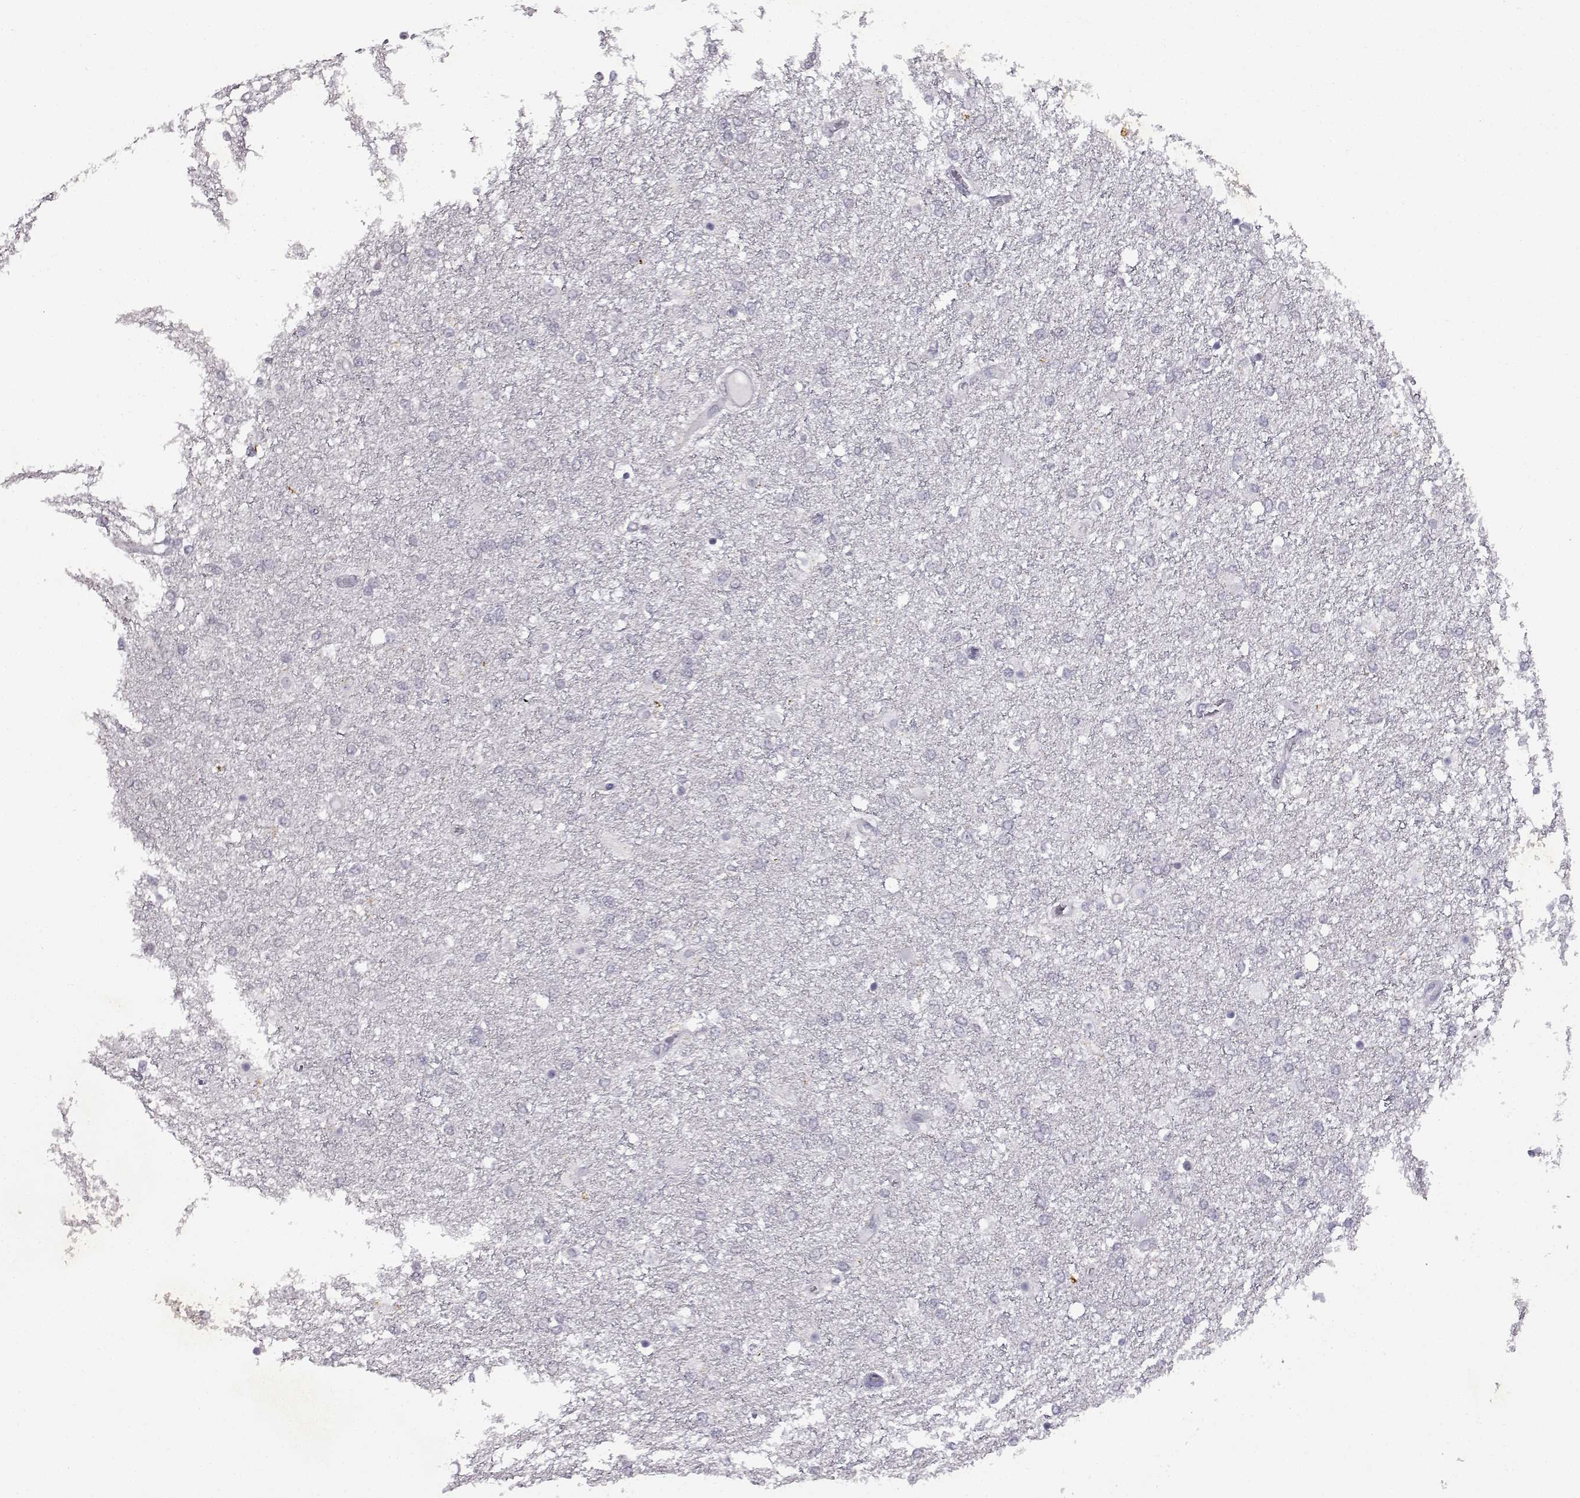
{"staining": {"intensity": "negative", "quantity": "none", "location": "none"}, "tissue": "glioma", "cell_type": "Tumor cells", "image_type": "cancer", "snomed": [{"axis": "morphology", "description": "Glioma, malignant, High grade"}, {"axis": "topography", "description": "Brain"}], "caption": "Immunohistochemistry micrograph of human high-grade glioma (malignant) stained for a protein (brown), which reveals no expression in tumor cells.", "gene": "VGF", "patient": {"sex": "female", "age": 61}}